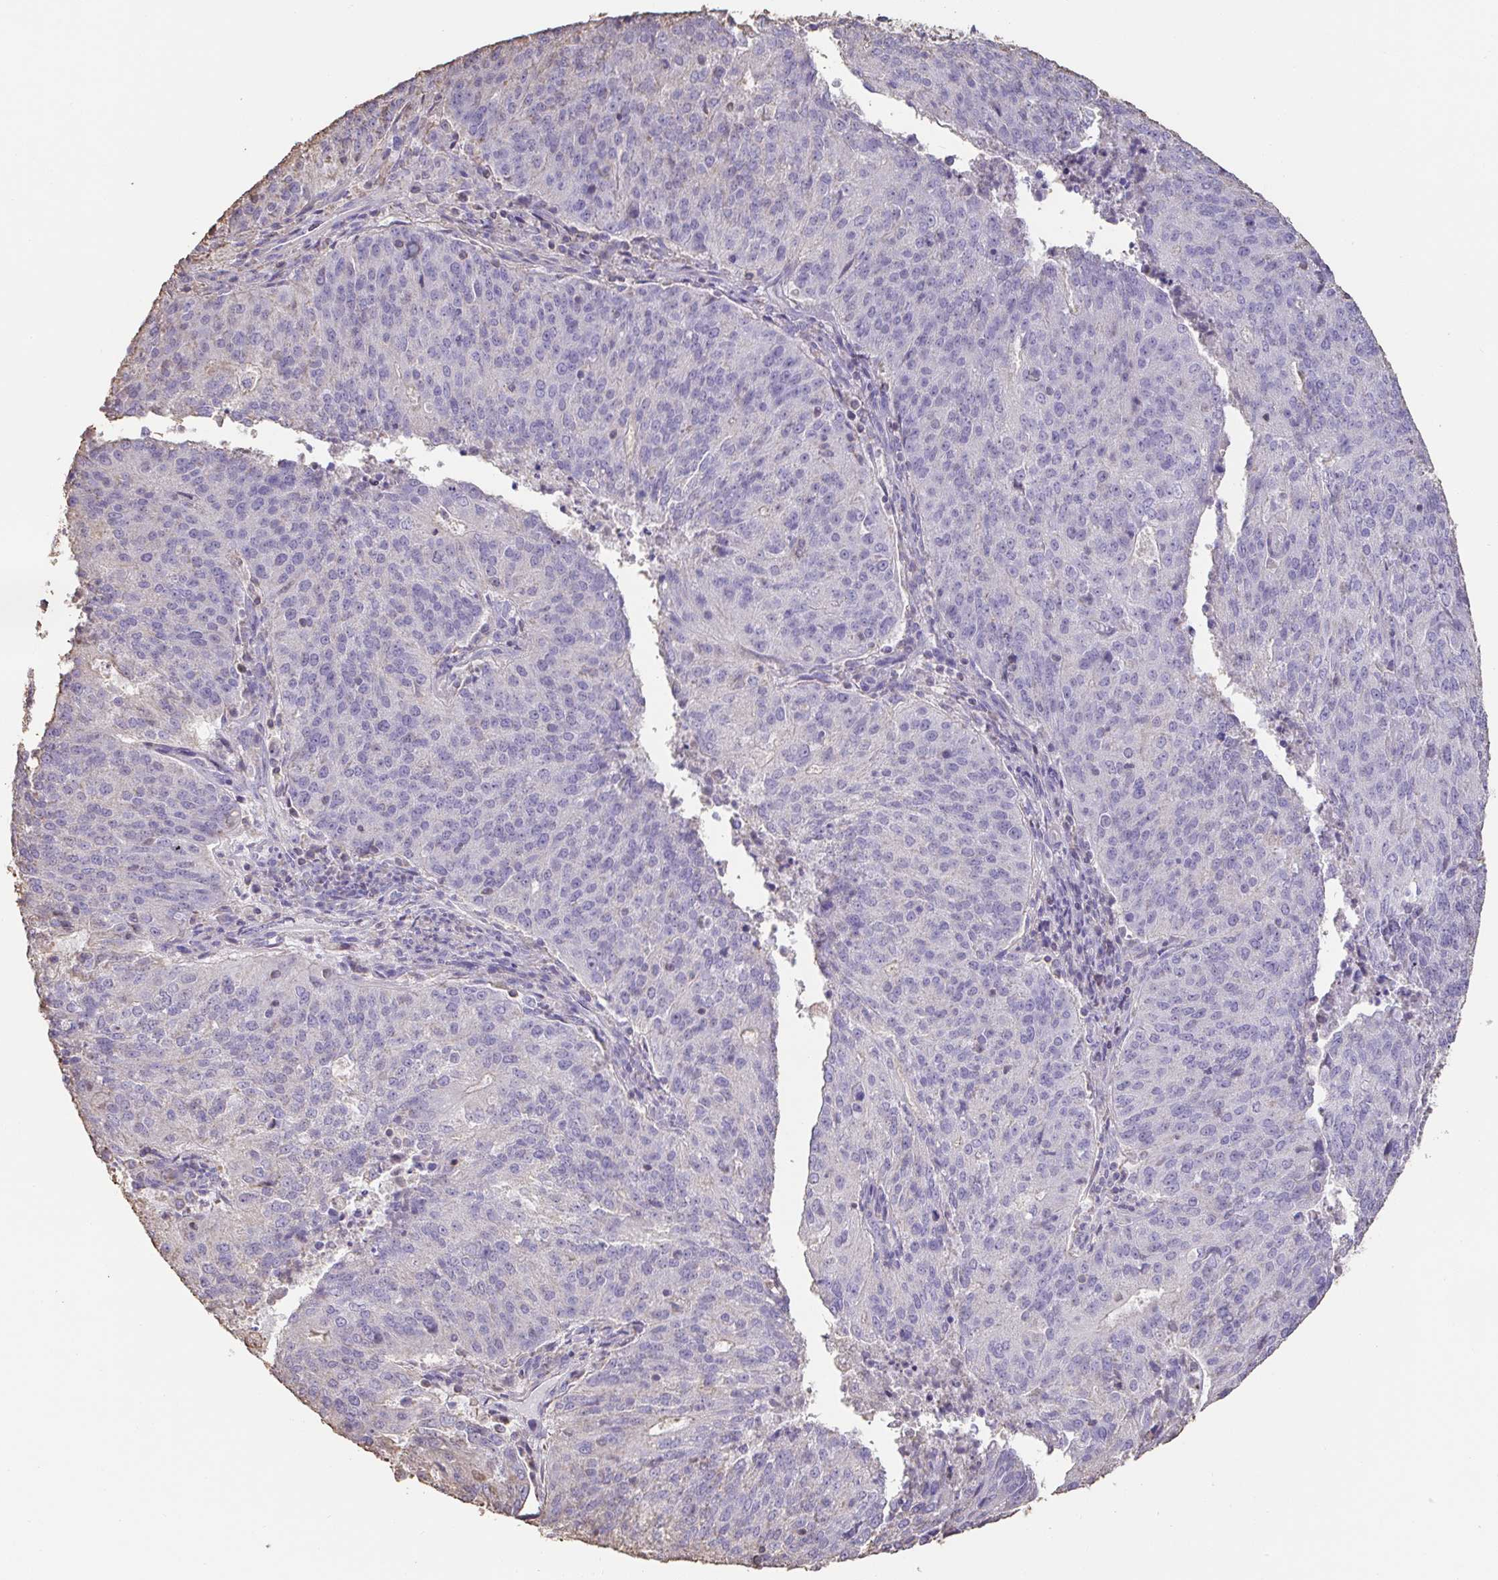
{"staining": {"intensity": "negative", "quantity": "none", "location": "none"}, "tissue": "endometrial cancer", "cell_type": "Tumor cells", "image_type": "cancer", "snomed": [{"axis": "morphology", "description": "Adenocarcinoma, NOS"}, {"axis": "topography", "description": "Endometrium"}], "caption": "A high-resolution micrograph shows immunohistochemistry staining of endometrial cancer (adenocarcinoma), which demonstrates no significant staining in tumor cells. (DAB (3,3'-diaminobenzidine) immunohistochemistry with hematoxylin counter stain).", "gene": "IL23R", "patient": {"sex": "female", "age": 82}}